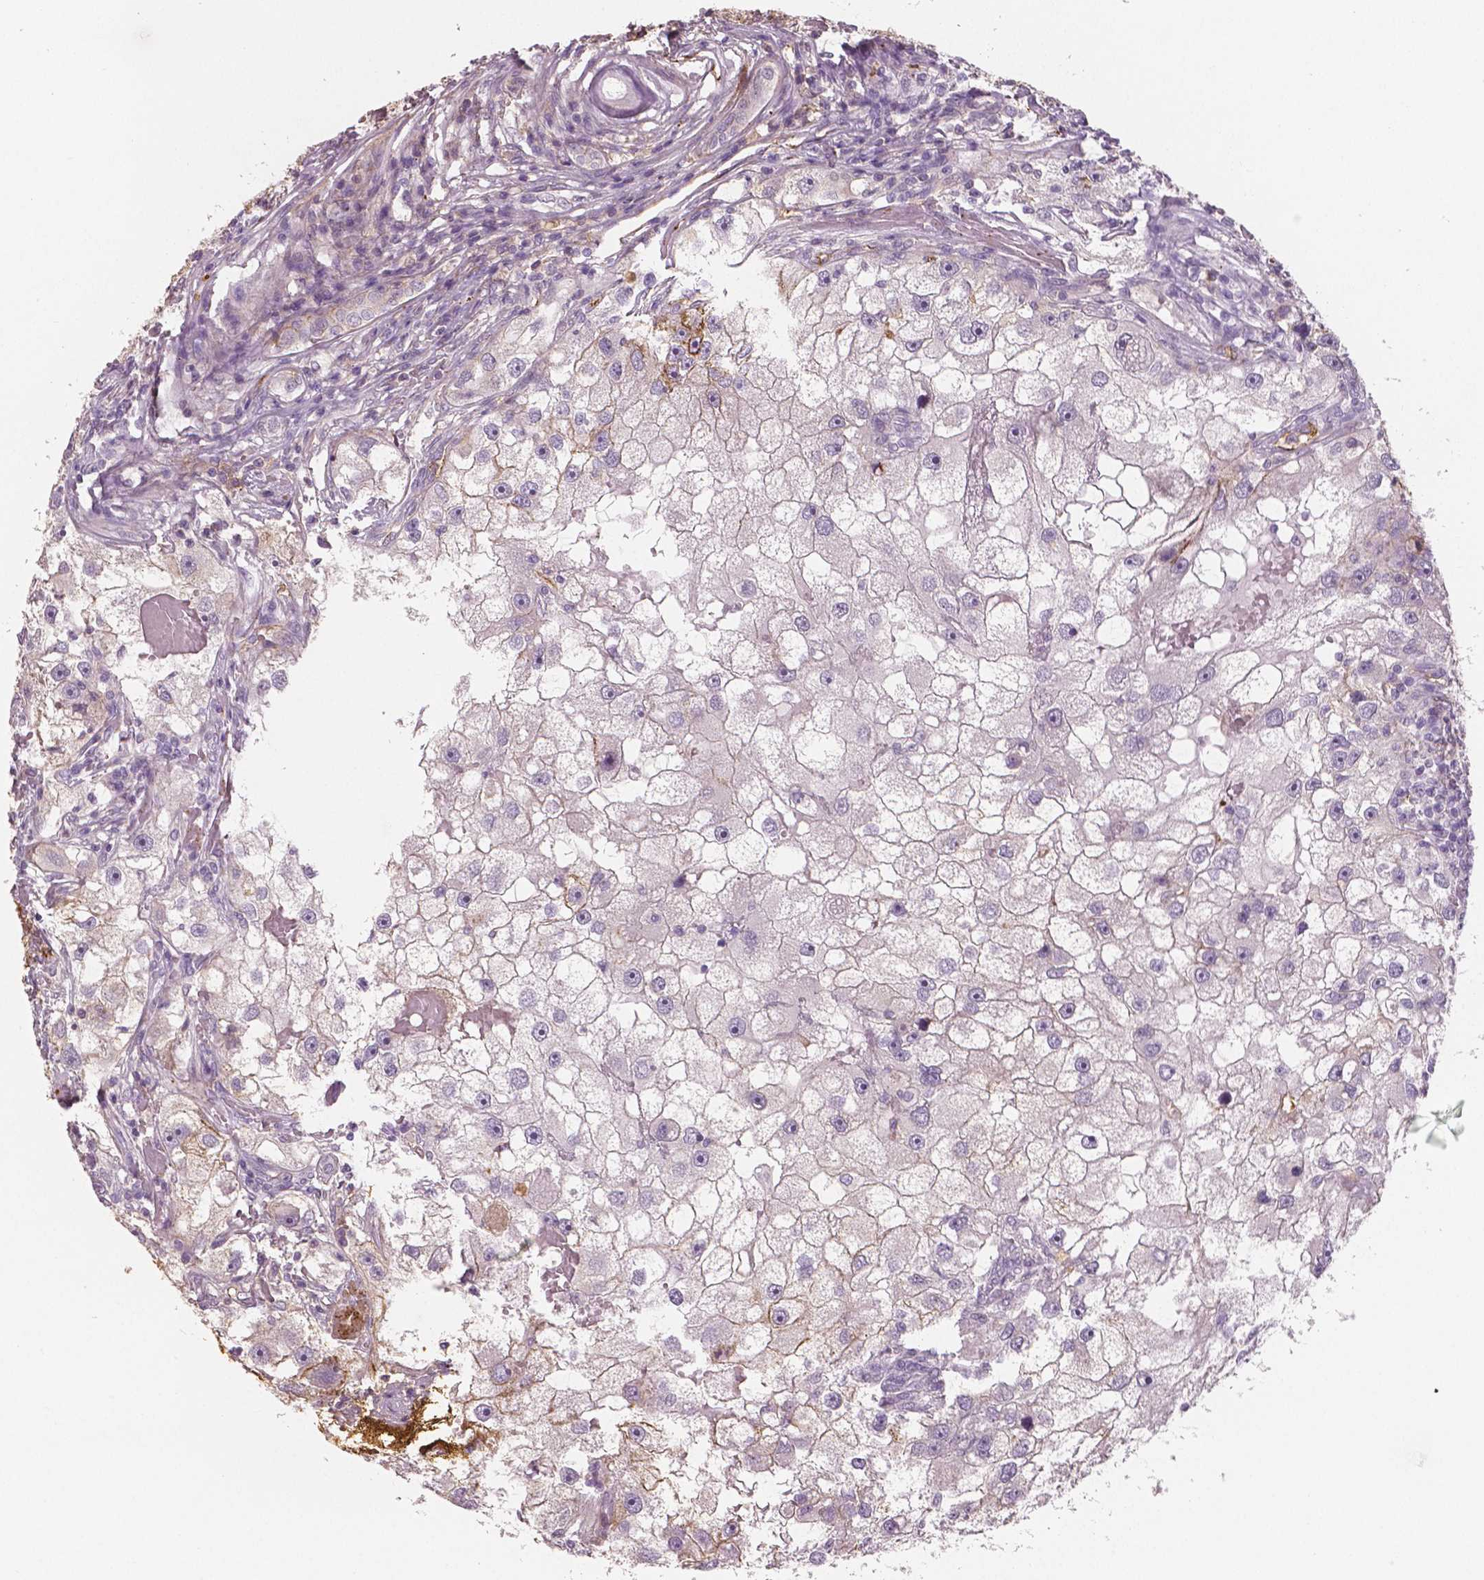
{"staining": {"intensity": "weak", "quantity": "<25%", "location": "cytoplasmic/membranous"}, "tissue": "renal cancer", "cell_type": "Tumor cells", "image_type": "cancer", "snomed": [{"axis": "morphology", "description": "Adenocarcinoma, NOS"}, {"axis": "topography", "description": "Kidney"}], "caption": "High magnification brightfield microscopy of adenocarcinoma (renal) stained with DAB (3,3'-diaminobenzidine) (brown) and counterstained with hematoxylin (blue): tumor cells show no significant expression.", "gene": "APOA4", "patient": {"sex": "male", "age": 63}}